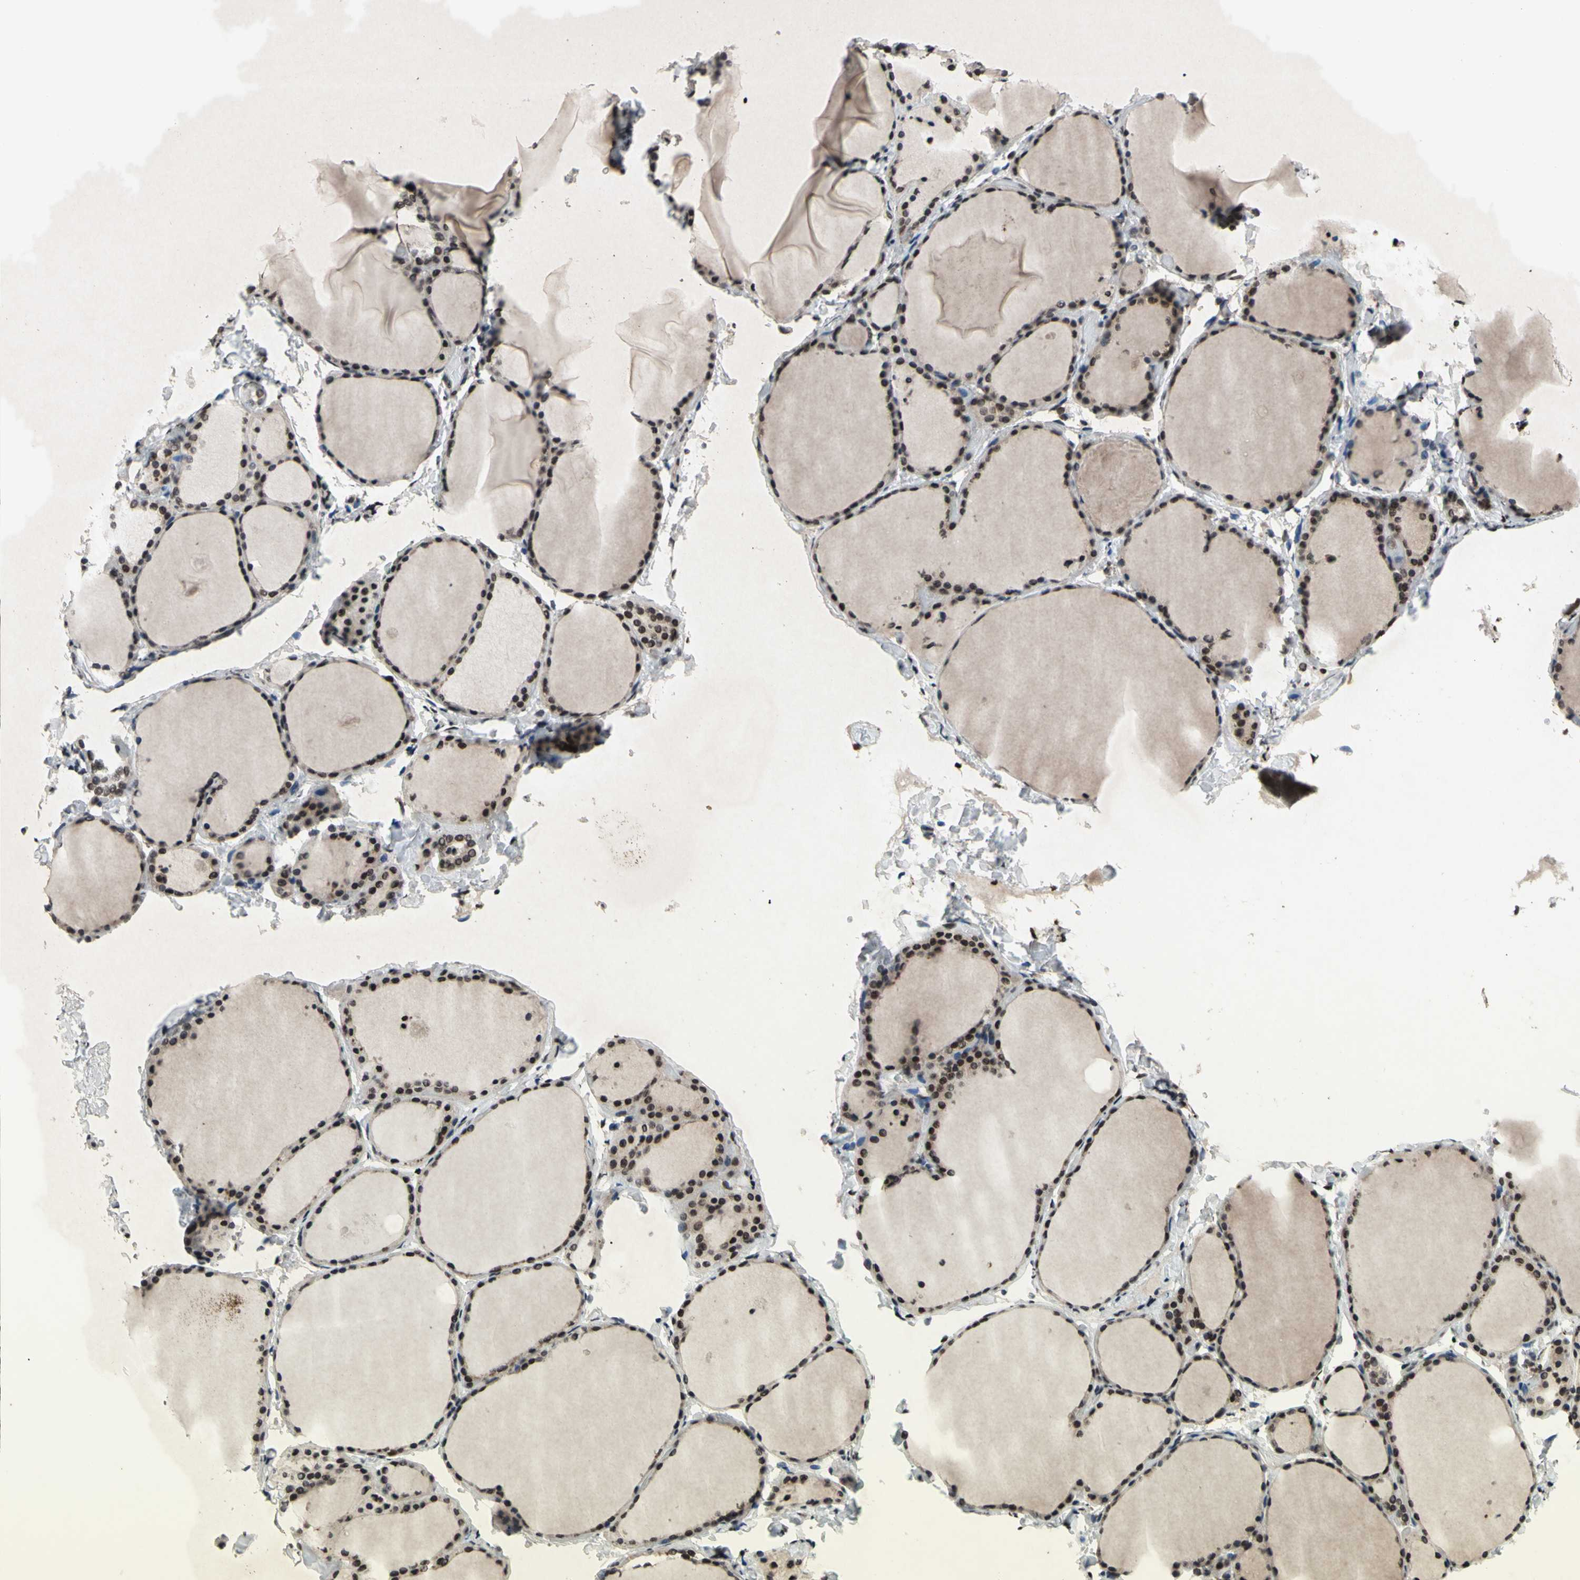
{"staining": {"intensity": "strong", "quantity": "25%-75%", "location": "nuclear"}, "tissue": "thyroid gland", "cell_type": "Glandular cells", "image_type": "normal", "snomed": [{"axis": "morphology", "description": "Normal tissue, NOS"}, {"axis": "morphology", "description": "Papillary adenocarcinoma, NOS"}, {"axis": "topography", "description": "Thyroid gland"}], "caption": "Strong nuclear staining for a protein is seen in approximately 25%-75% of glandular cells of normal thyroid gland using immunohistochemistry.", "gene": "XPO1", "patient": {"sex": "female", "age": 30}}